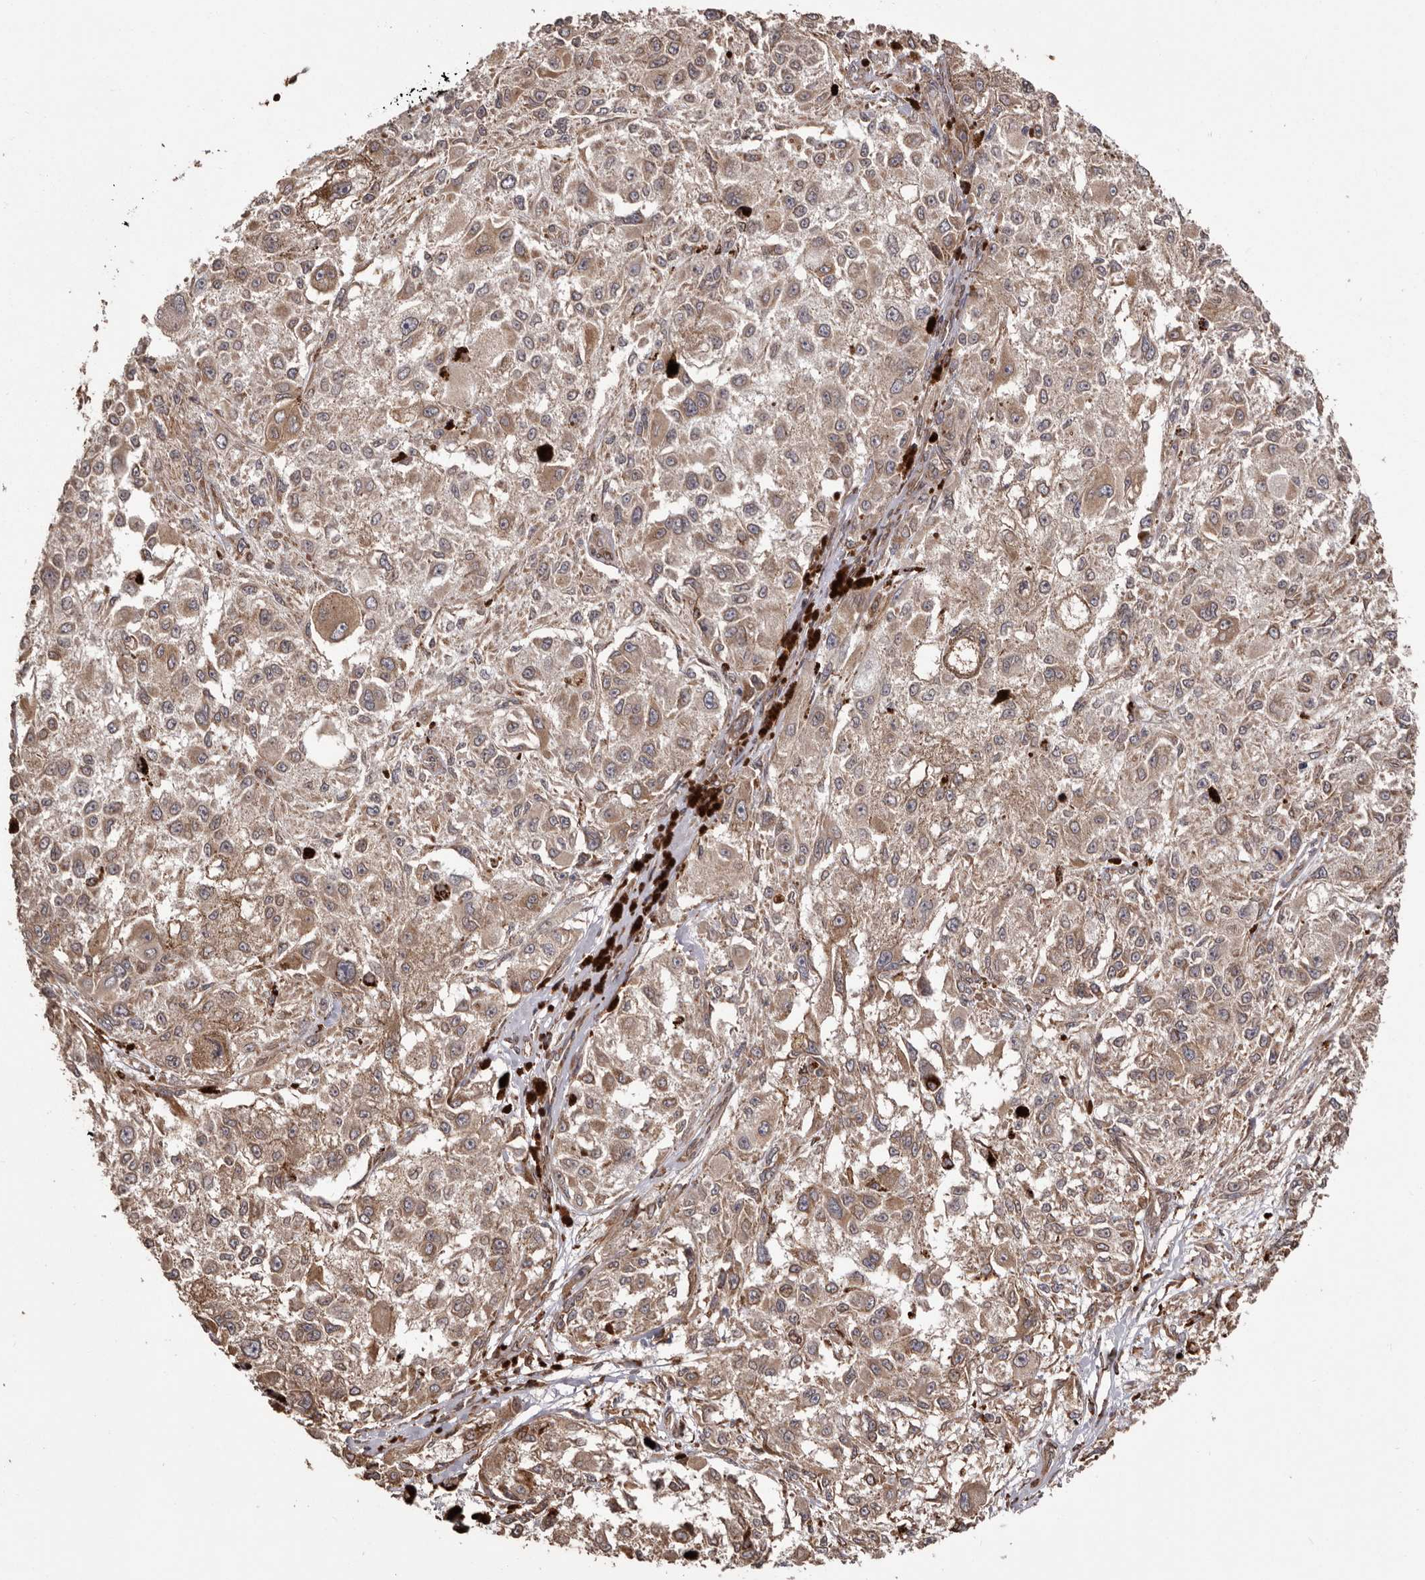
{"staining": {"intensity": "moderate", "quantity": ">75%", "location": "cytoplasmic/membranous"}, "tissue": "melanoma", "cell_type": "Tumor cells", "image_type": "cancer", "snomed": [{"axis": "morphology", "description": "Necrosis, NOS"}, {"axis": "morphology", "description": "Malignant melanoma, NOS"}, {"axis": "topography", "description": "Skin"}], "caption": "Melanoma was stained to show a protein in brown. There is medium levels of moderate cytoplasmic/membranous positivity in about >75% of tumor cells. Nuclei are stained in blue.", "gene": "NUP43", "patient": {"sex": "female", "age": 87}}